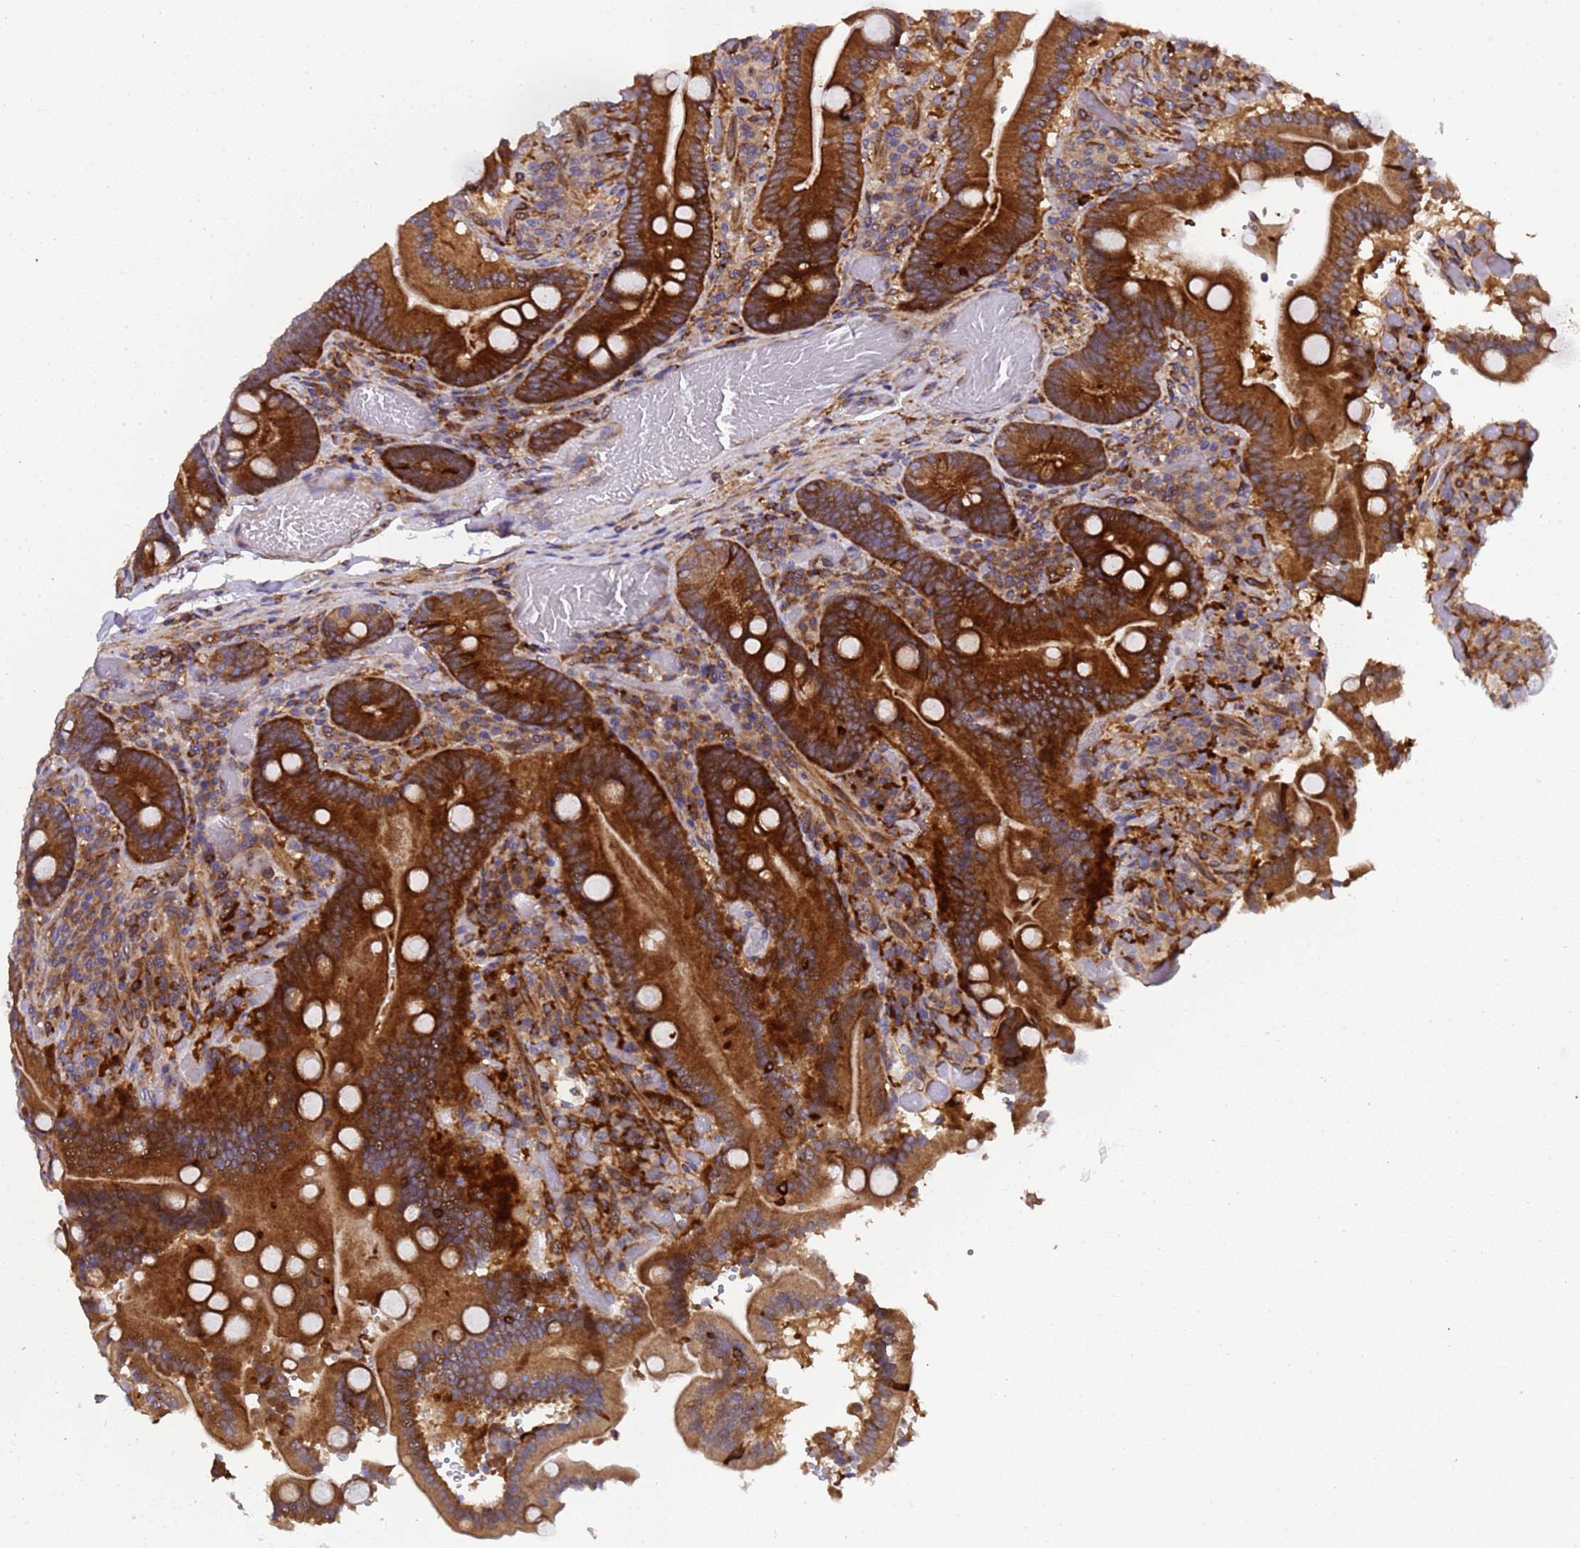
{"staining": {"intensity": "strong", "quantity": ">75%", "location": "cytoplasmic/membranous"}, "tissue": "duodenum", "cell_type": "Glandular cells", "image_type": "normal", "snomed": [{"axis": "morphology", "description": "Normal tissue, NOS"}, {"axis": "topography", "description": "Duodenum"}], "caption": "Protein positivity by immunohistochemistry (IHC) reveals strong cytoplasmic/membranous positivity in about >75% of glandular cells in unremarkable duodenum.", "gene": "MOCS1", "patient": {"sex": "female", "age": 62}}